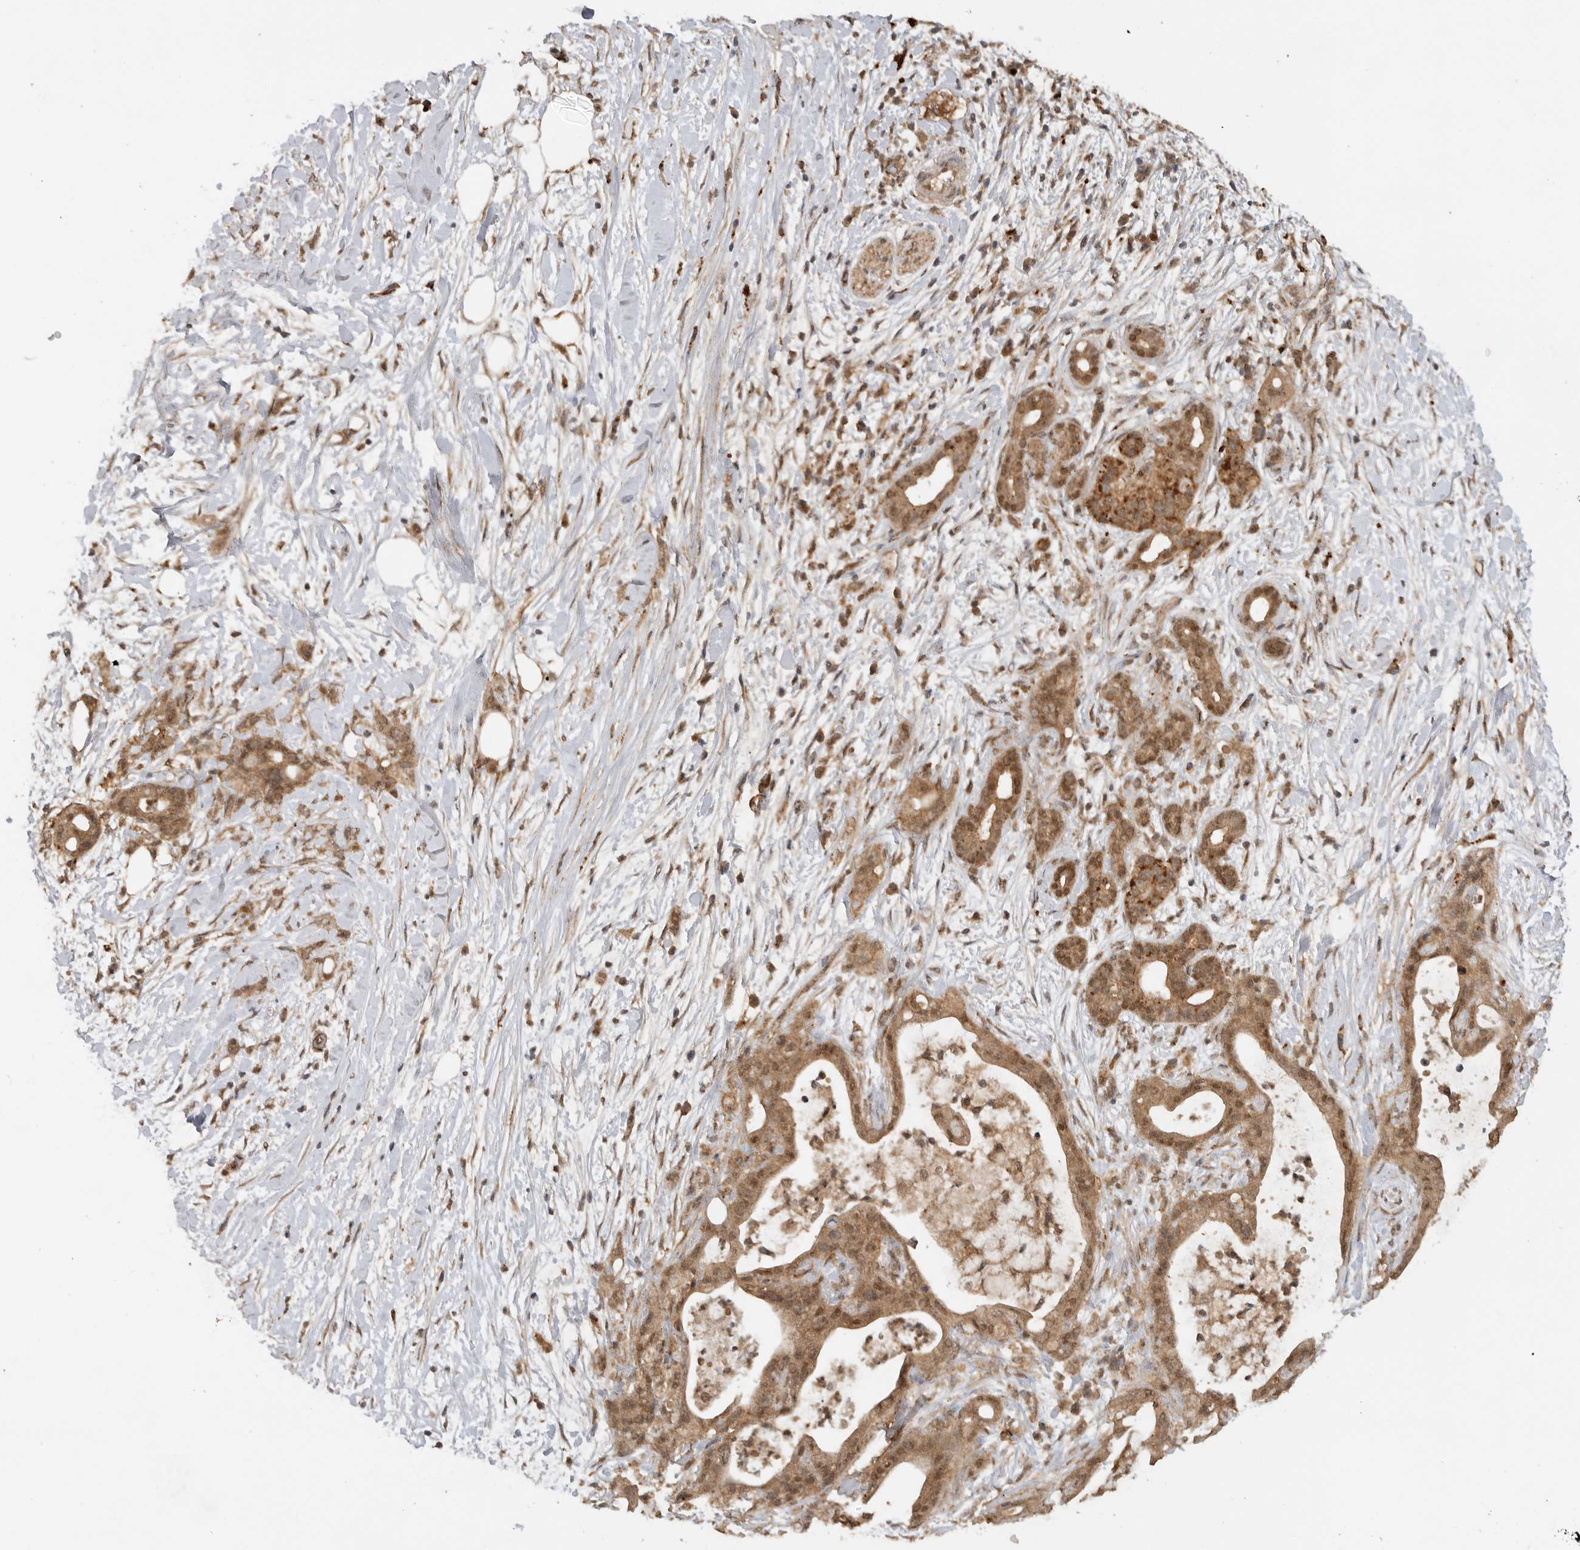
{"staining": {"intensity": "moderate", "quantity": ">75%", "location": "cytoplasmic/membranous,nuclear"}, "tissue": "pancreatic cancer", "cell_type": "Tumor cells", "image_type": "cancer", "snomed": [{"axis": "morphology", "description": "Adenocarcinoma, NOS"}, {"axis": "topography", "description": "Pancreas"}], "caption": "Human pancreatic cancer stained for a protein (brown) reveals moderate cytoplasmic/membranous and nuclear positive positivity in about >75% of tumor cells.", "gene": "ICOSLG", "patient": {"sex": "male", "age": 58}}